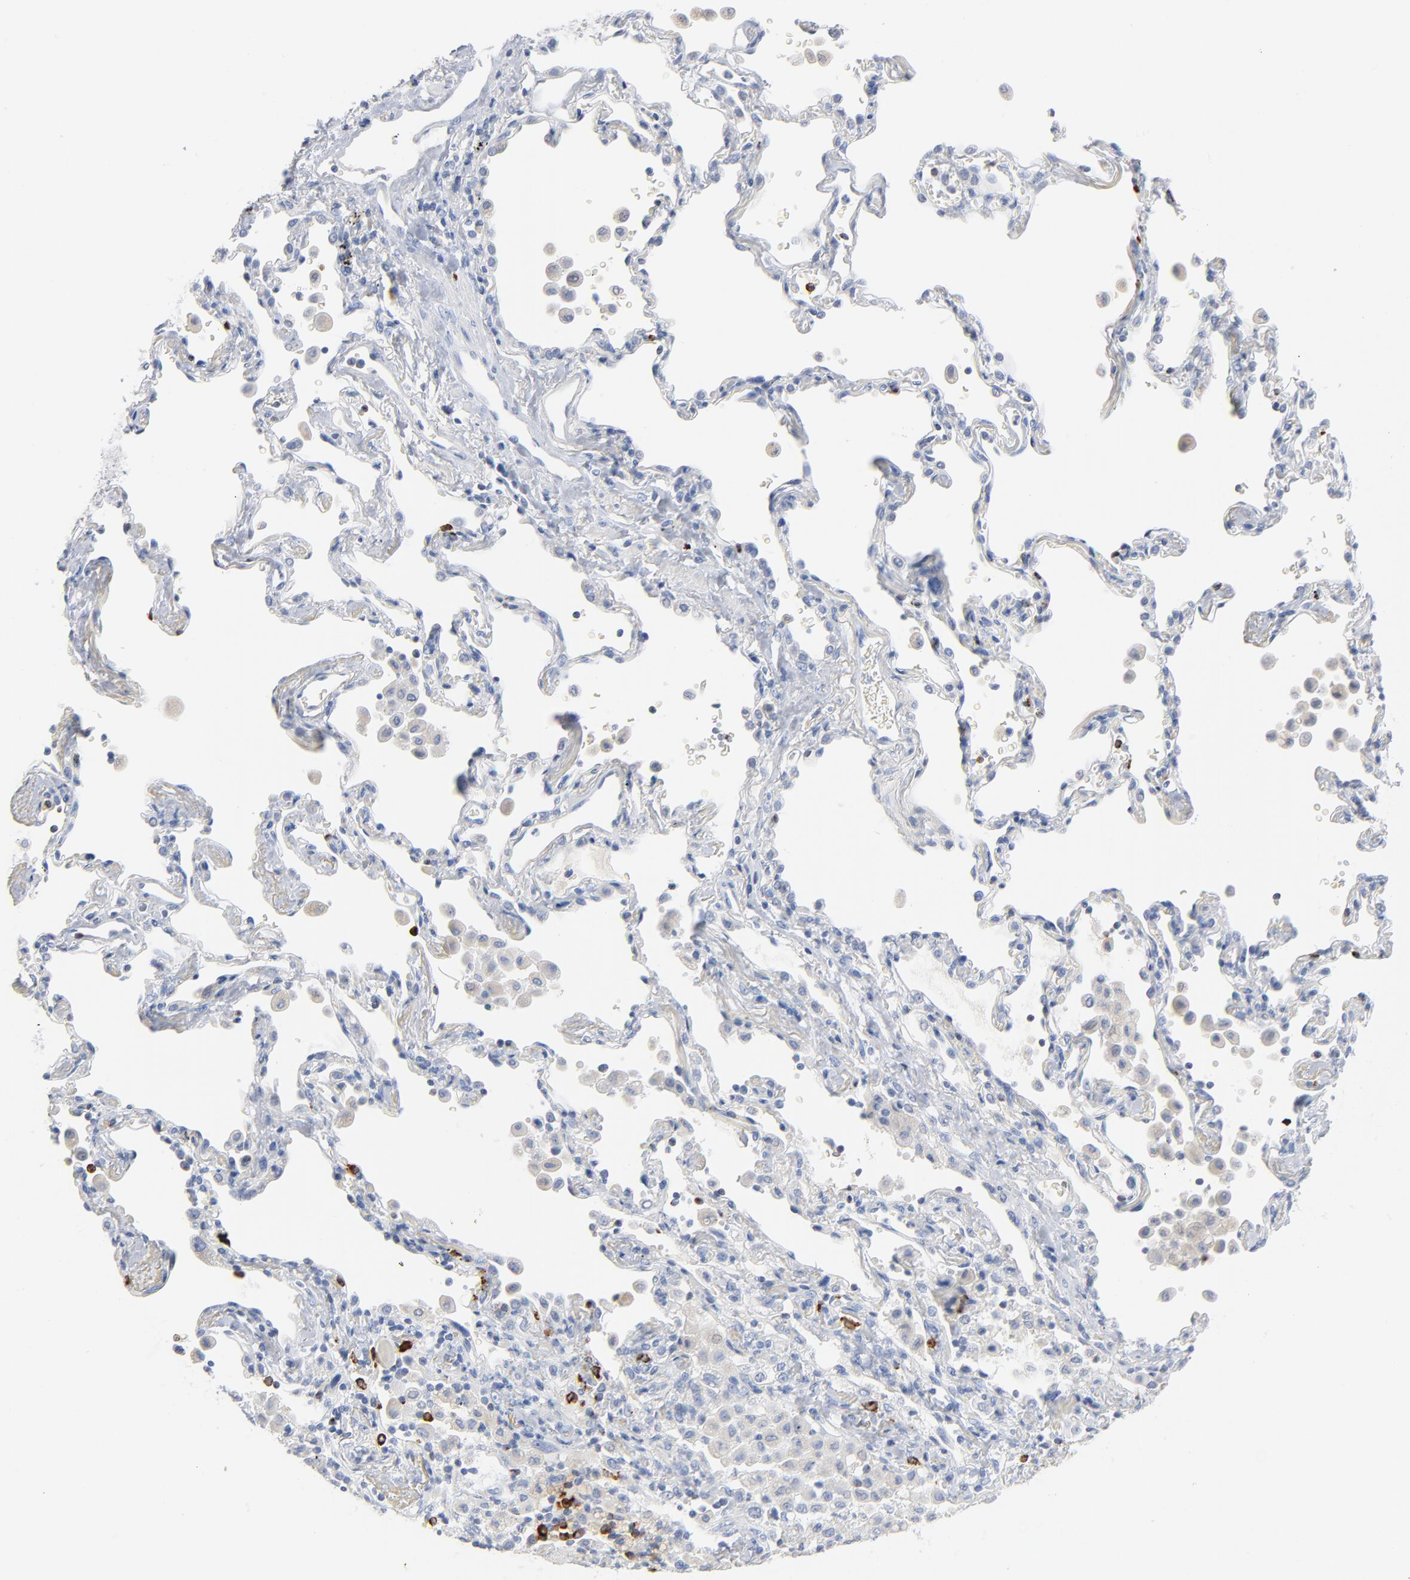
{"staining": {"intensity": "negative", "quantity": "none", "location": "none"}, "tissue": "lung cancer", "cell_type": "Tumor cells", "image_type": "cancer", "snomed": [{"axis": "morphology", "description": "Squamous cell carcinoma, NOS"}, {"axis": "topography", "description": "Lung"}], "caption": "DAB immunohistochemical staining of squamous cell carcinoma (lung) shows no significant staining in tumor cells. Nuclei are stained in blue.", "gene": "GZMB", "patient": {"sex": "female", "age": 67}}